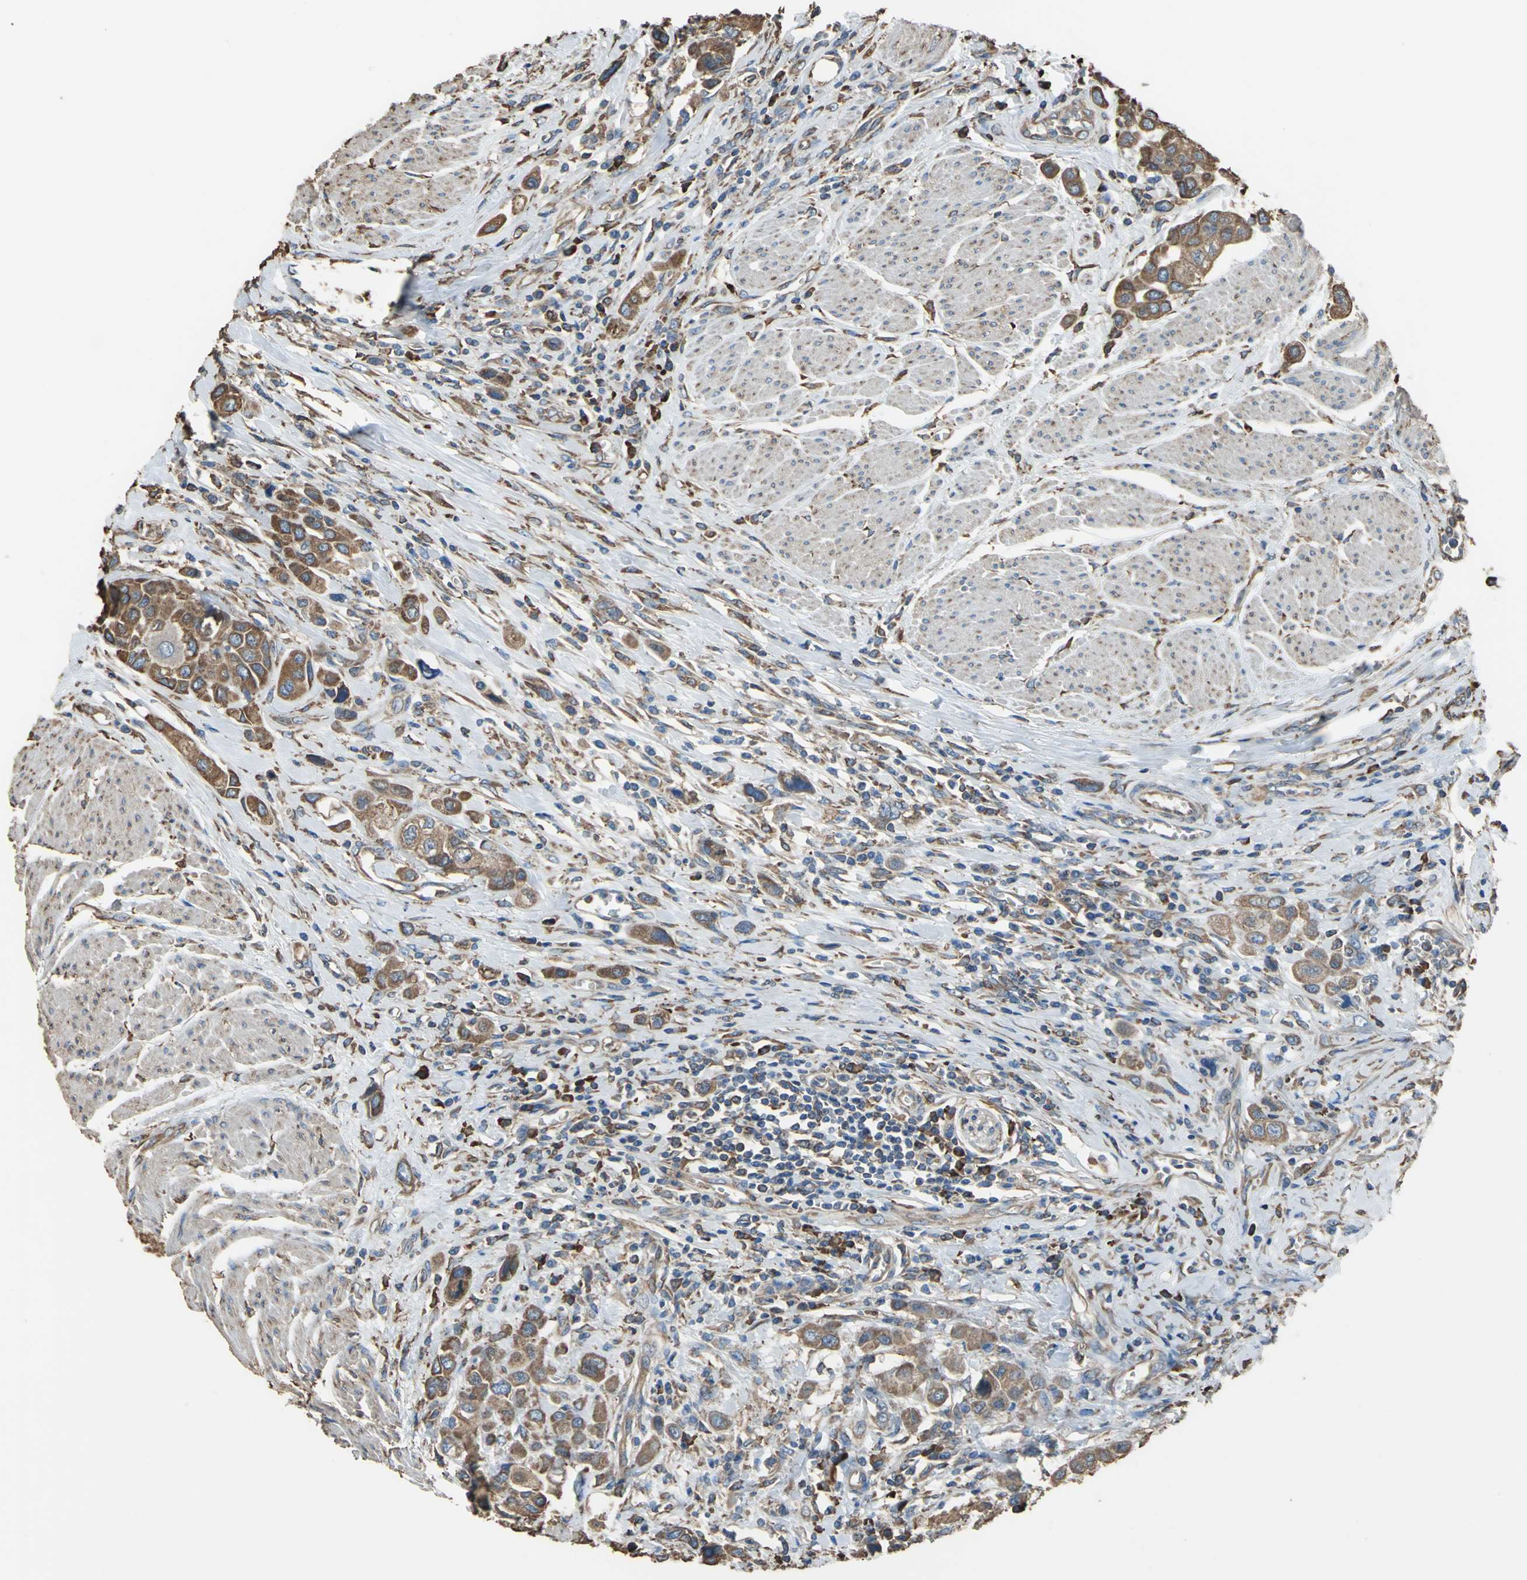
{"staining": {"intensity": "strong", "quantity": ">75%", "location": "cytoplasmic/membranous"}, "tissue": "urothelial cancer", "cell_type": "Tumor cells", "image_type": "cancer", "snomed": [{"axis": "morphology", "description": "Urothelial carcinoma, High grade"}, {"axis": "topography", "description": "Urinary bladder"}], "caption": "Protein staining reveals strong cytoplasmic/membranous positivity in approximately >75% of tumor cells in urothelial carcinoma (high-grade).", "gene": "GPANK1", "patient": {"sex": "male", "age": 50}}